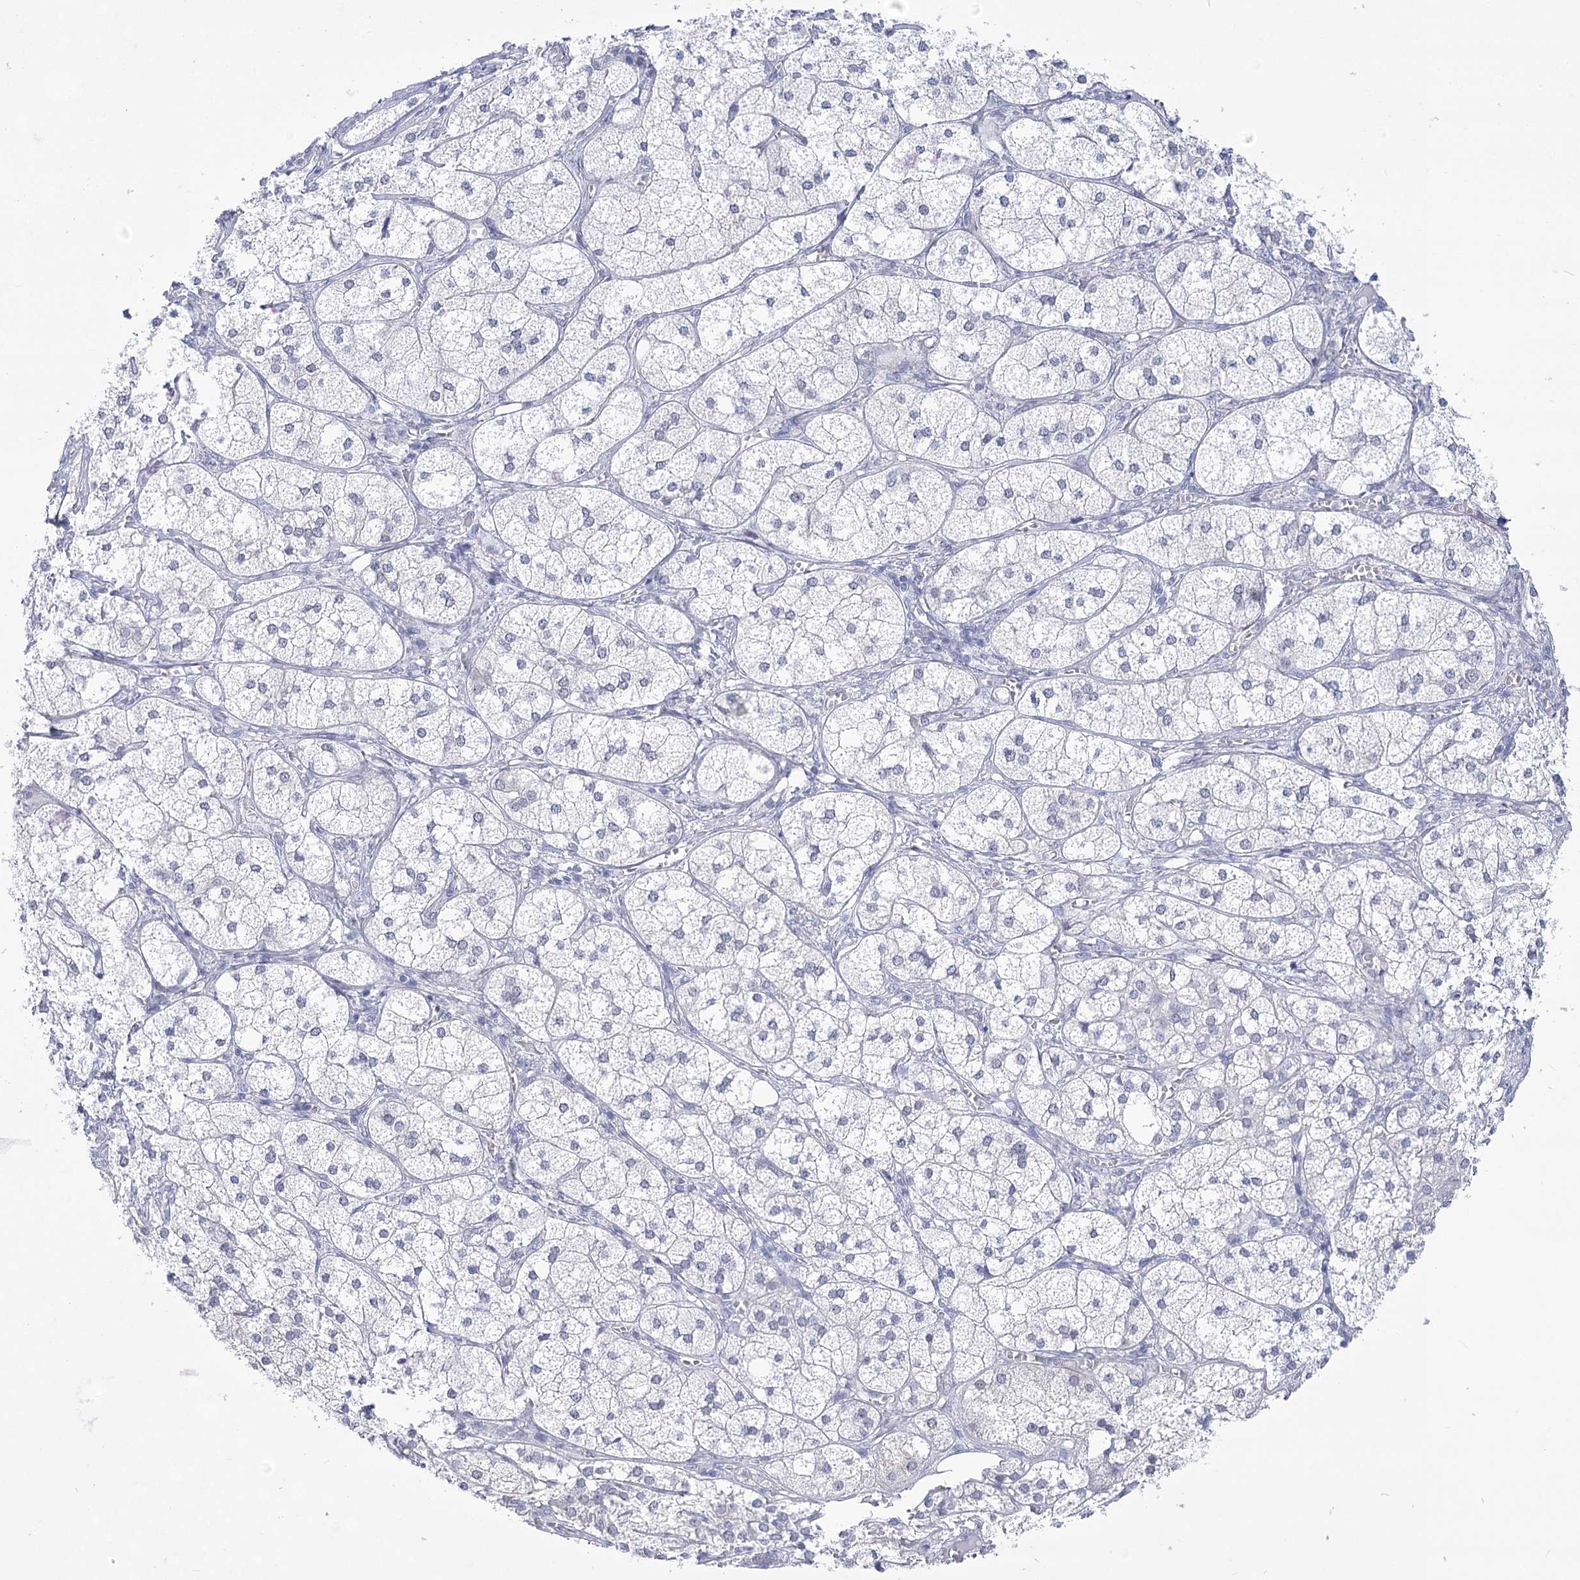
{"staining": {"intensity": "negative", "quantity": "none", "location": "none"}, "tissue": "adrenal gland", "cell_type": "Glandular cells", "image_type": "normal", "snomed": [{"axis": "morphology", "description": "Normal tissue, NOS"}, {"axis": "topography", "description": "Adrenal gland"}], "caption": "This is an immunohistochemistry (IHC) image of unremarkable human adrenal gland. There is no staining in glandular cells.", "gene": "UBA6", "patient": {"sex": "female", "age": 61}}